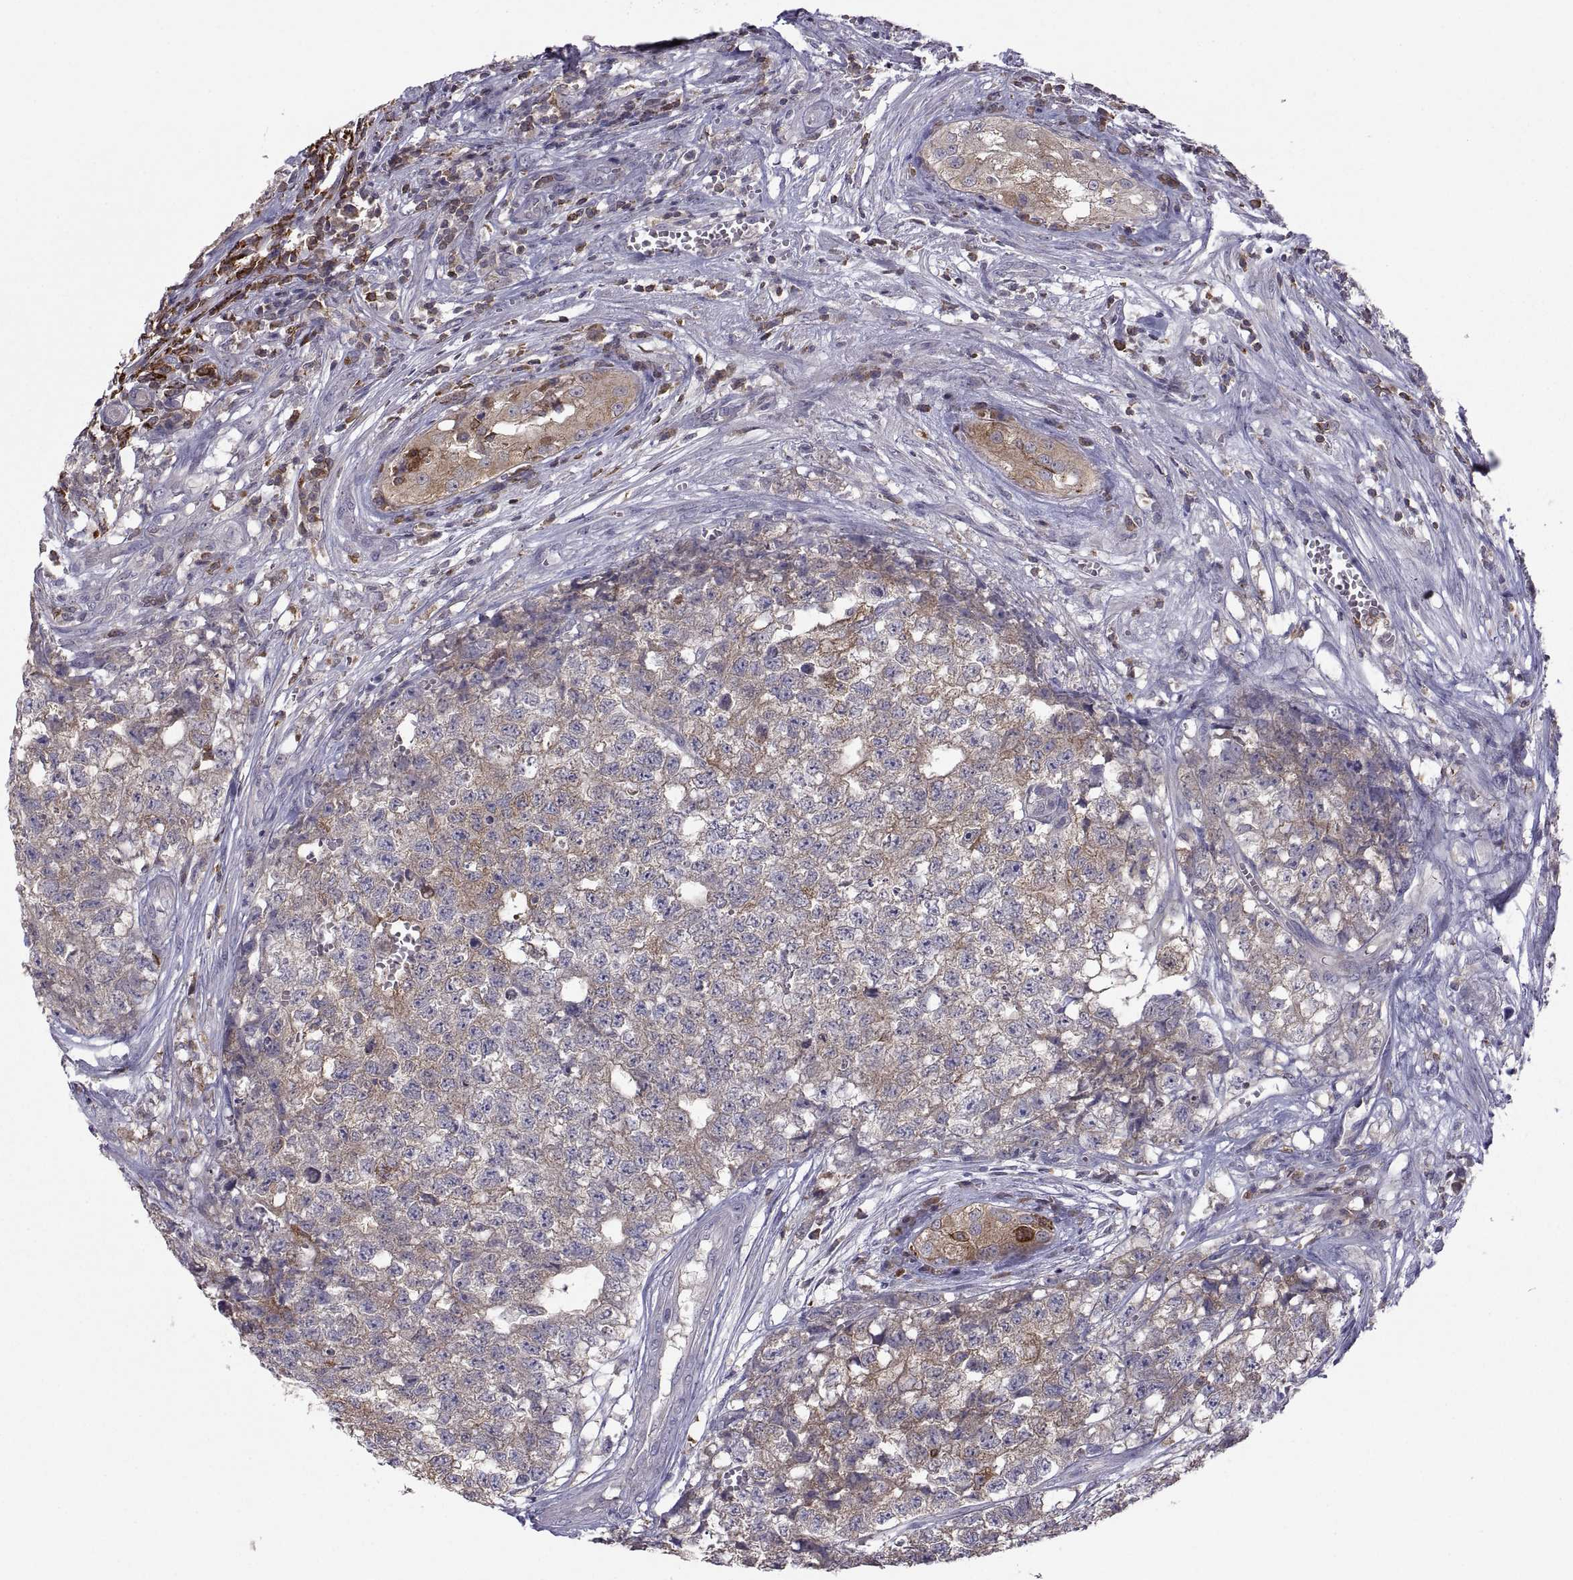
{"staining": {"intensity": "moderate", "quantity": "<25%", "location": "cytoplasmic/membranous"}, "tissue": "testis cancer", "cell_type": "Tumor cells", "image_type": "cancer", "snomed": [{"axis": "morphology", "description": "Seminoma, NOS"}, {"axis": "morphology", "description": "Carcinoma, Embryonal, NOS"}, {"axis": "topography", "description": "Testis"}], "caption": "Embryonal carcinoma (testis) was stained to show a protein in brown. There is low levels of moderate cytoplasmic/membranous positivity in about <25% of tumor cells.", "gene": "EZR", "patient": {"sex": "male", "age": 22}}